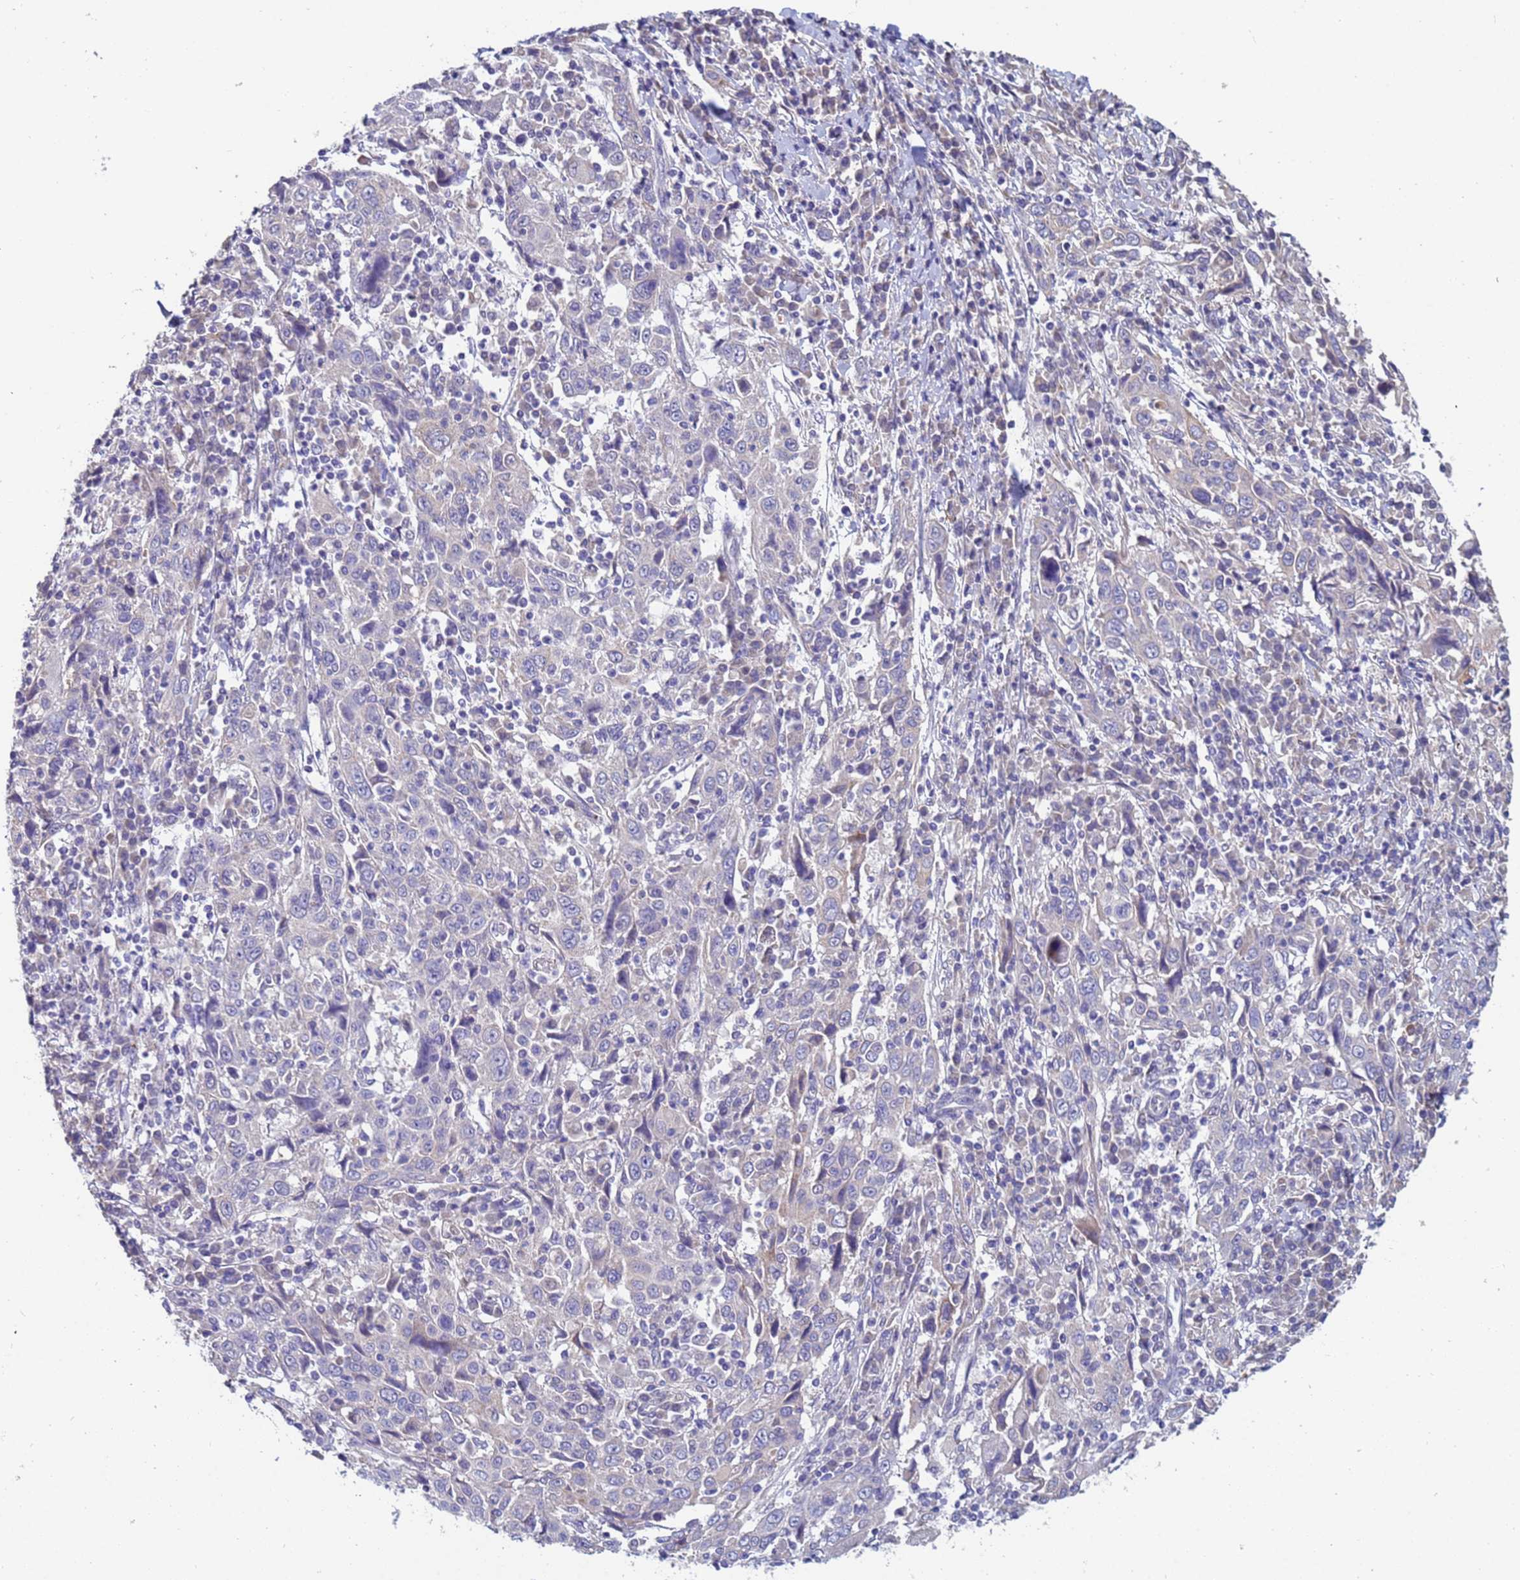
{"staining": {"intensity": "negative", "quantity": "none", "location": "none"}, "tissue": "cervical cancer", "cell_type": "Tumor cells", "image_type": "cancer", "snomed": [{"axis": "morphology", "description": "Squamous cell carcinoma, NOS"}, {"axis": "topography", "description": "Cervix"}], "caption": "IHC of human cervical squamous cell carcinoma reveals no staining in tumor cells.", "gene": "IHO1", "patient": {"sex": "female", "age": 46}}